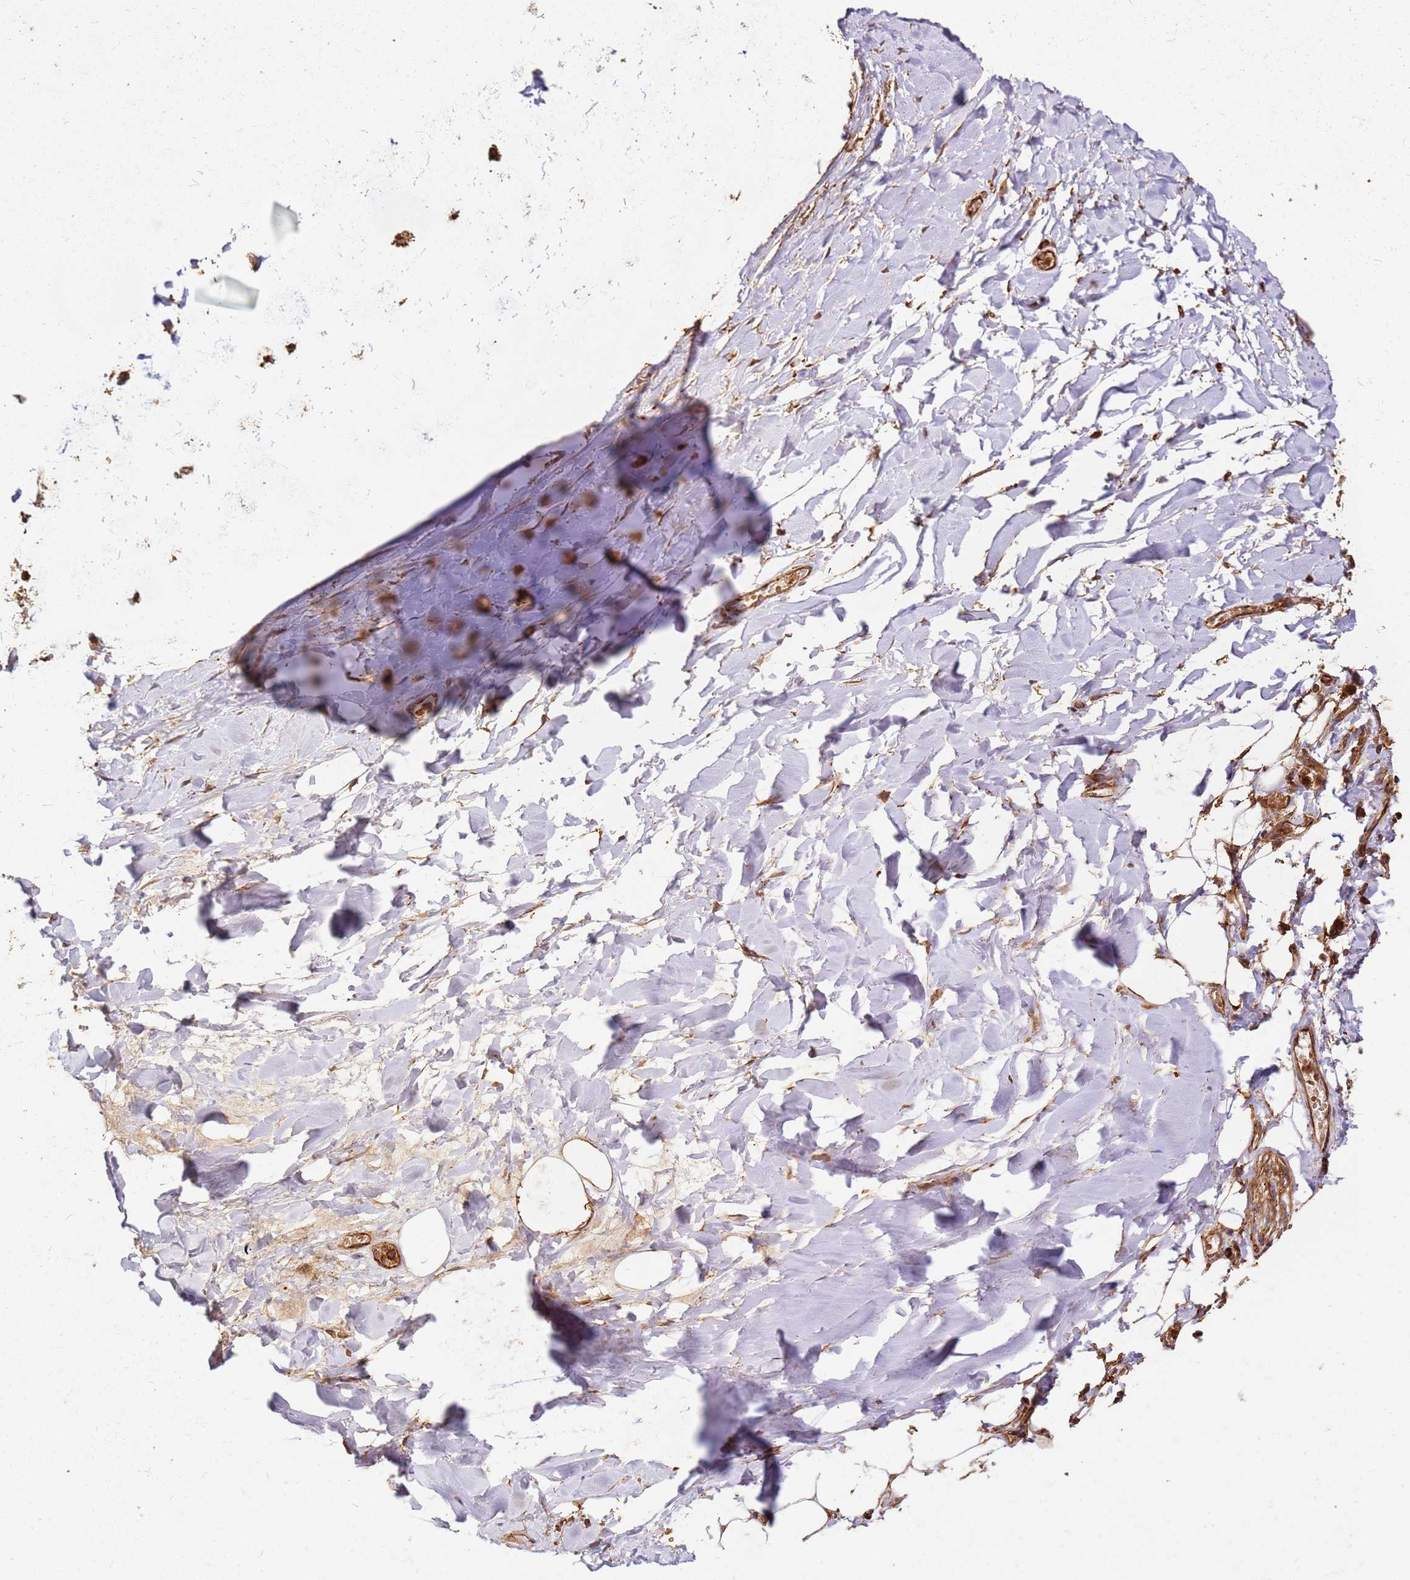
{"staining": {"intensity": "strong", "quantity": ">75%", "location": "cytoplasmic/membranous"}, "tissue": "adipose tissue", "cell_type": "Adipocytes", "image_type": "normal", "snomed": [{"axis": "morphology", "description": "Normal tissue, NOS"}, {"axis": "topography", "description": "Lymph node"}, {"axis": "topography", "description": "Cartilage tissue"}, {"axis": "topography", "description": "Bronchus"}], "caption": "Immunohistochemical staining of benign adipose tissue reveals high levels of strong cytoplasmic/membranous positivity in approximately >75% of adipocytes. (DAB (3,3'-diaminobenzidine) = brown stain, brightfield microscopy at high magnification).", "gene": "DVL3", "patient": {"sex": "male", "age": 63}}